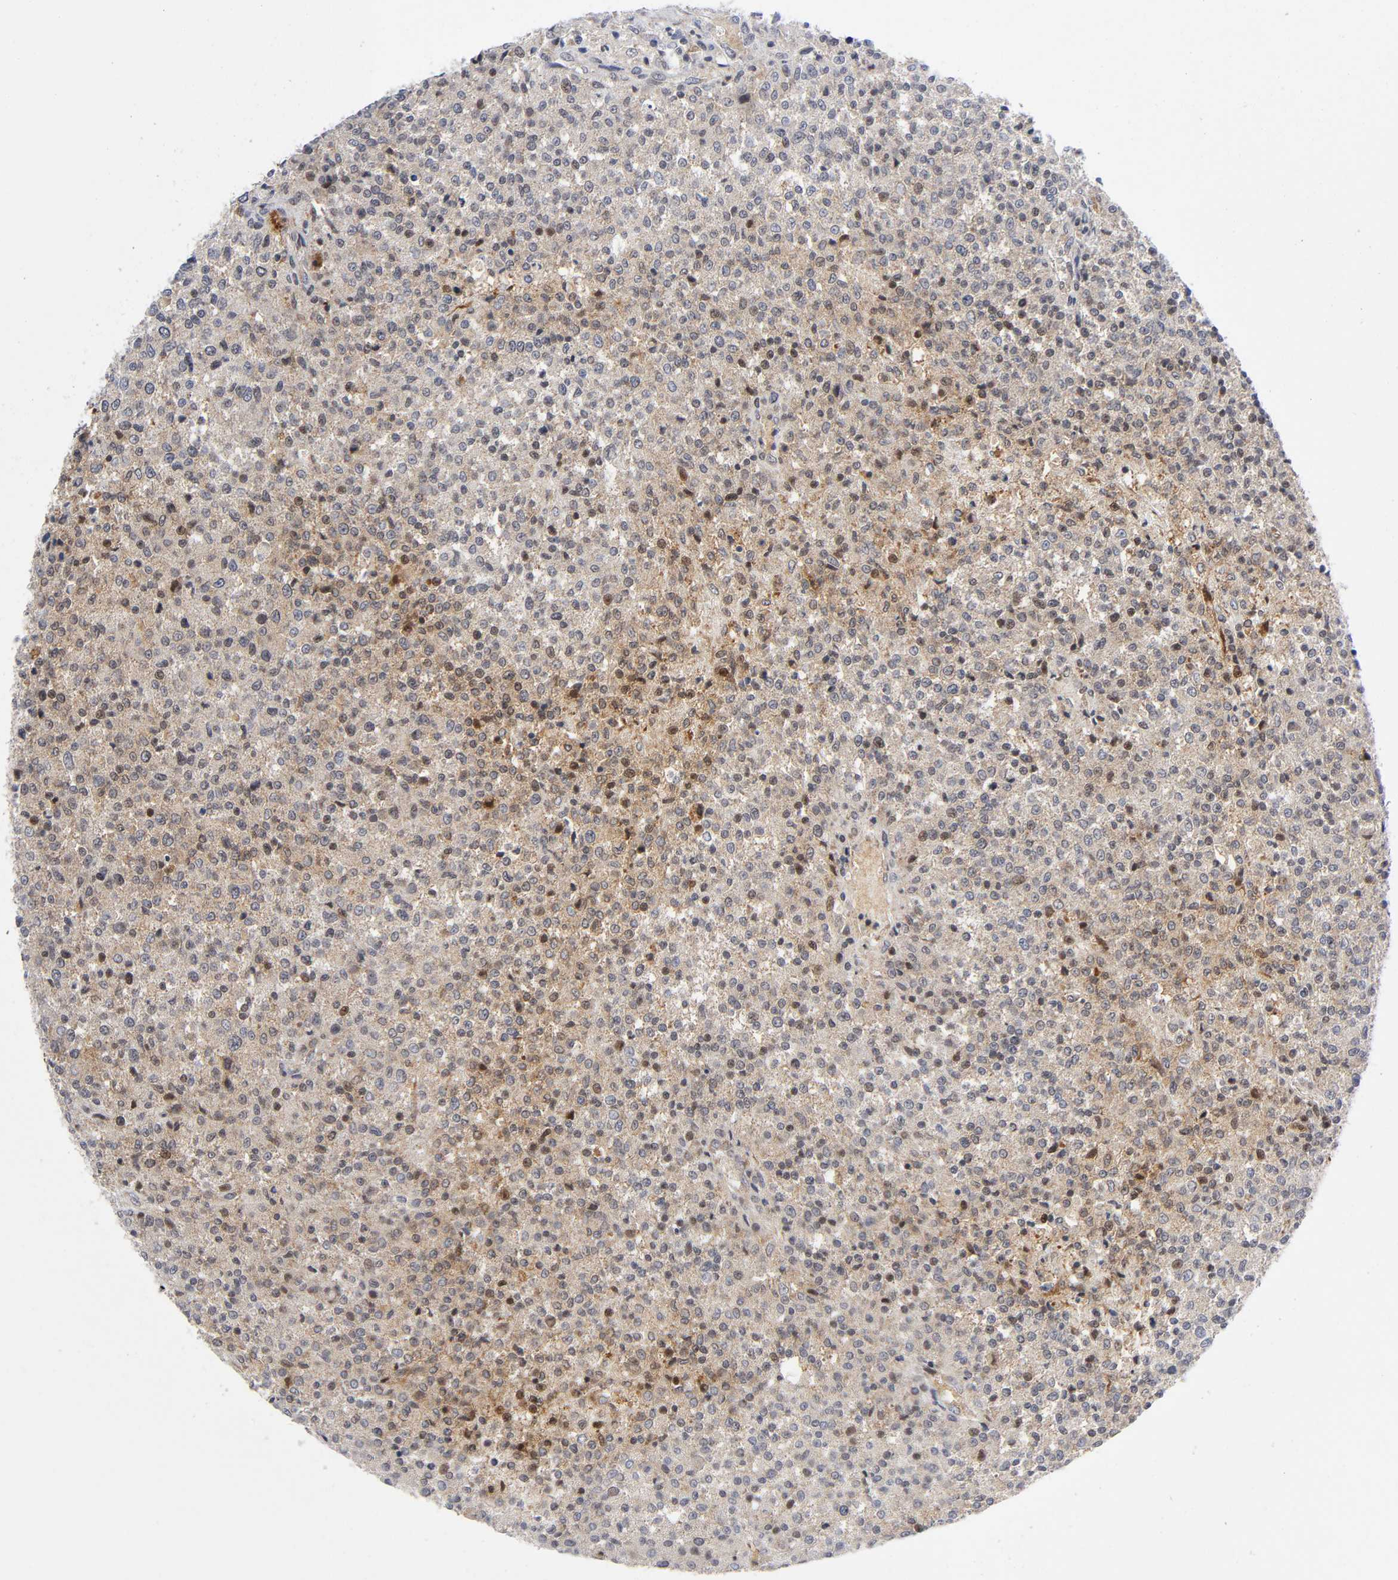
{"staining": {"intensity": "weak", "quantity": "25%-75%", "location": "cytoplasmic/membranous"}, "tissue": "testis cancer", "cell_type": "Tumor cells", "image_type": "cancer", "snomed": [{"axis": "morphology", "description": "Seminoma, NOS"}, {"axis": "topography", "description": "Testis"}], "caption": "Brown immunohistochemical staining in testis cancer shows weak cytoplasmic/membranous positivity in approximately 25%-75% of tumor cells.", "gene": "EIF5", "patient": {"sex": "male", "age": 59}}